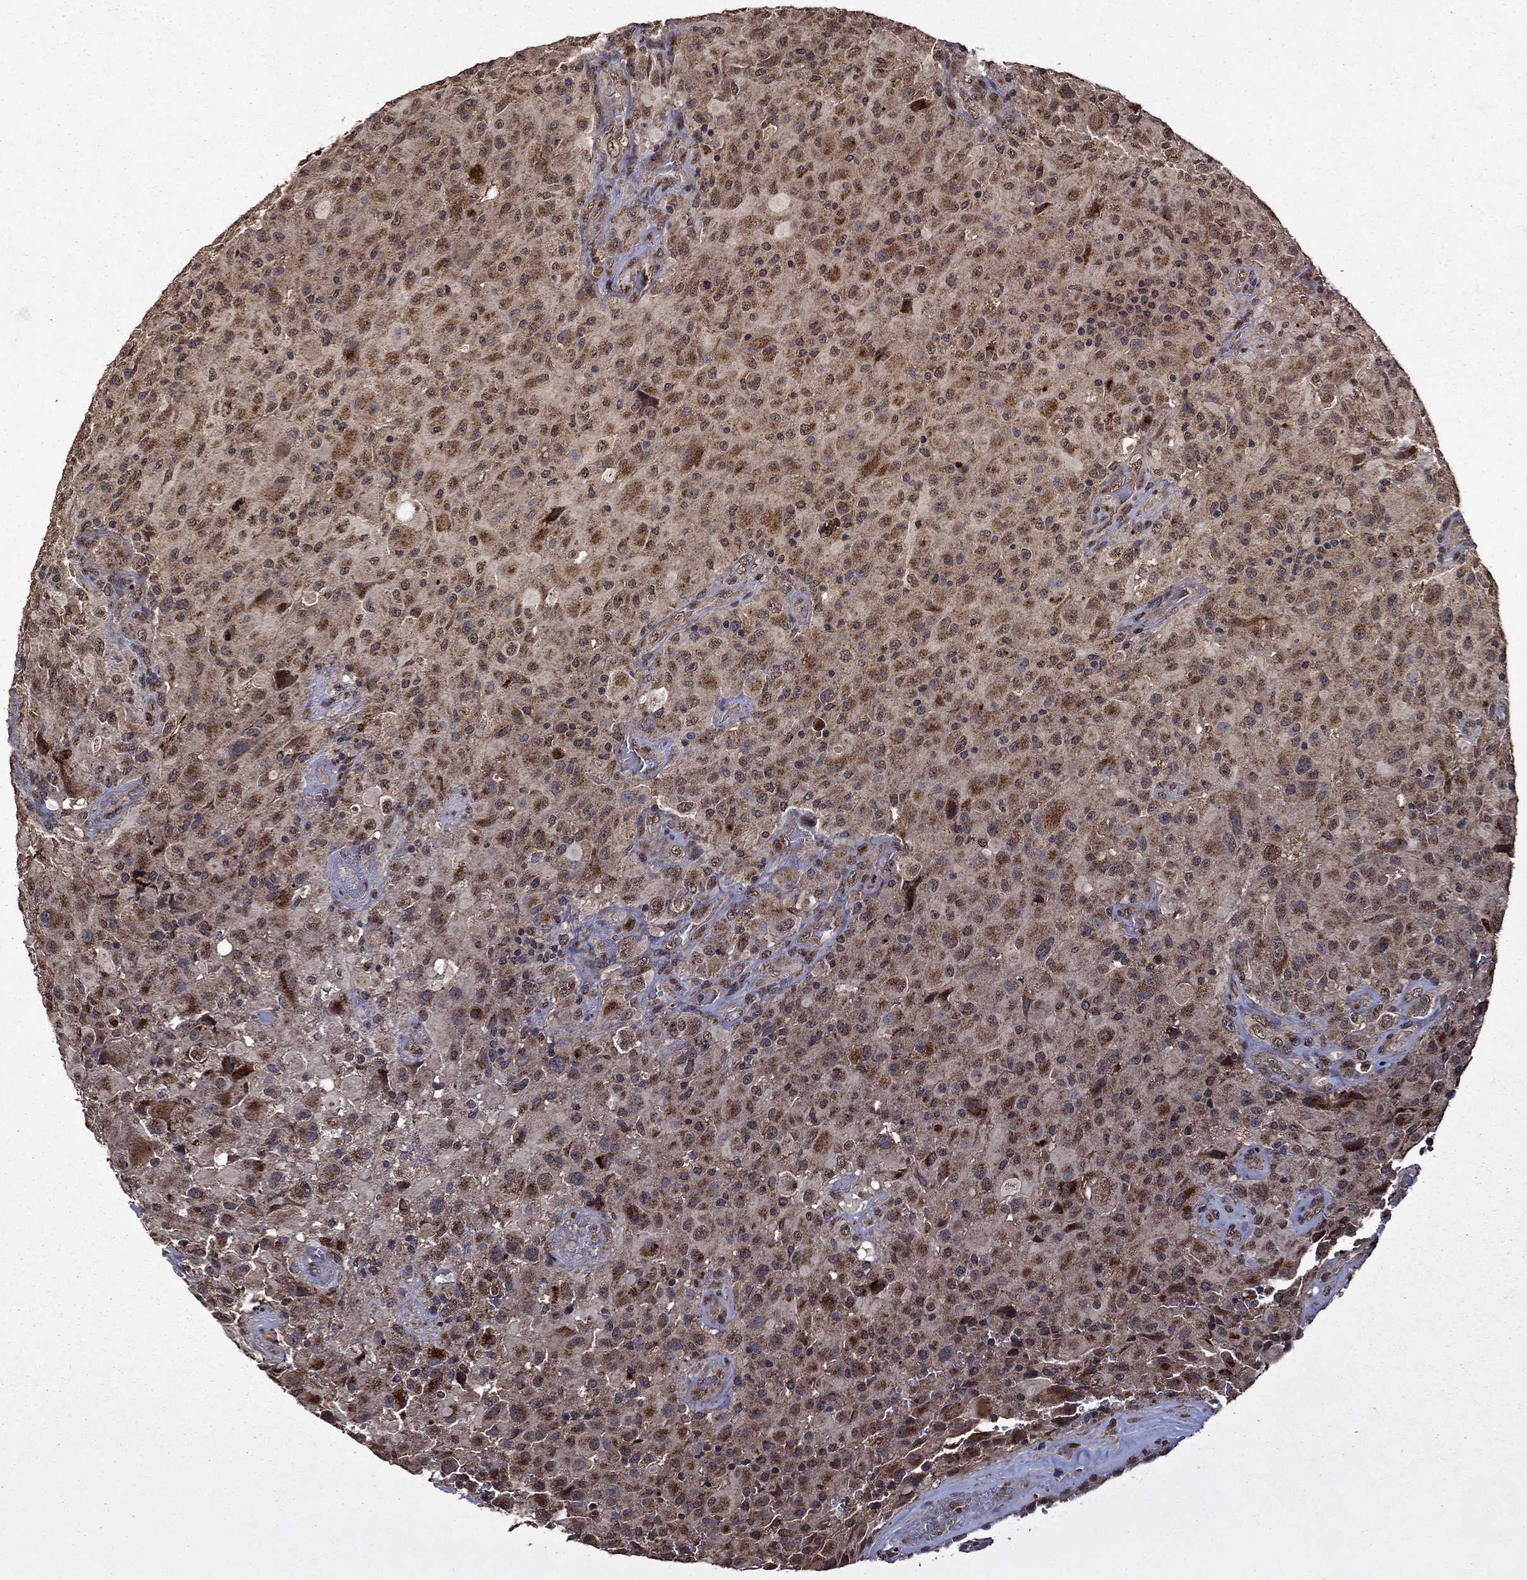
{"staining": {"intensity": "strong", "quantity": "25%-75%", "location": "cytoplasmic/membranous"}, "tissue": "glioma", "cell_type": "Tumor cells", "image_type": "cancer", "snomed": [{"axis": "morphology", "description": "Glioma, malignant, High grade"}, {"axis": "topography", "description": "Cerebral cortex"}], "caption": "Glioma stained with a protein marker demonstrates strong staining in tumor cells.", "gene": "ITM2B", "patient": {"sex": "male", "age": 35}}